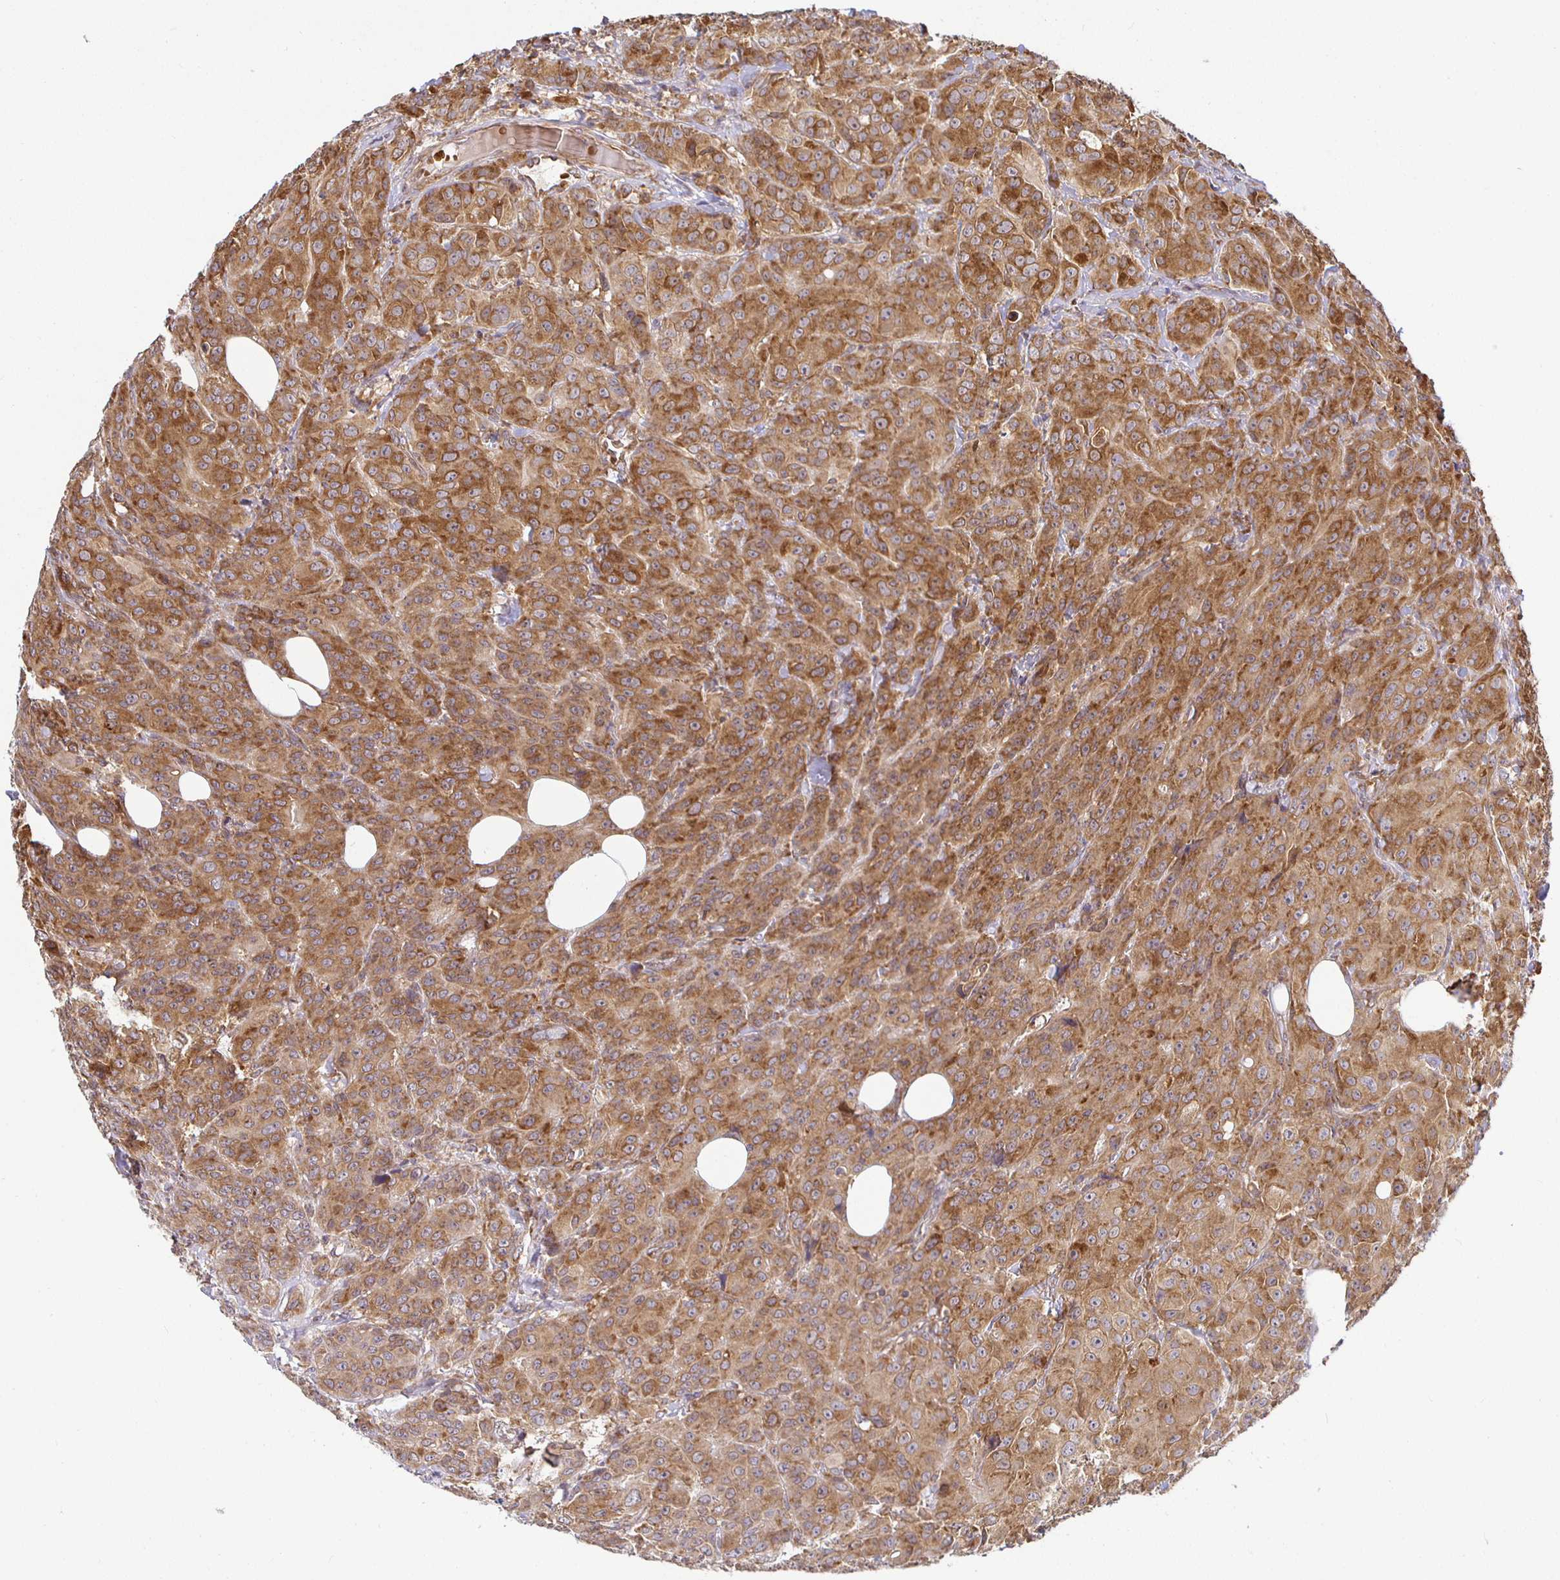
{"staining": {"intensity": "moderate", "quantity": ">75%", "location": "cytoplasmic/membranous"}, "tissue": "breast cancer", "cell_type": "Tumor cells", "image_type": "cancer", "snomed": [{"axis": "morphology", "description": "Normal tissue, NOS"}, {"axis": "morphology", "description": "Duct carcinoma"}, {"axis": "topography", "description": "Breast"}], "caption": "Immunohistochemical staining of intraductal carcinoma (breast) displays medium levels of moderate cytoplasmic/membranous protein expression in about >75% of tumor cells. The protein of interest is stained brown, and the nuclei are stained in blue (DAB (3,3'-diaminobenzidine) IHC with brightfield microscopy, high magnification).", "gene": "IRAK1", "patient": {"sex": "female", "age": 43}}